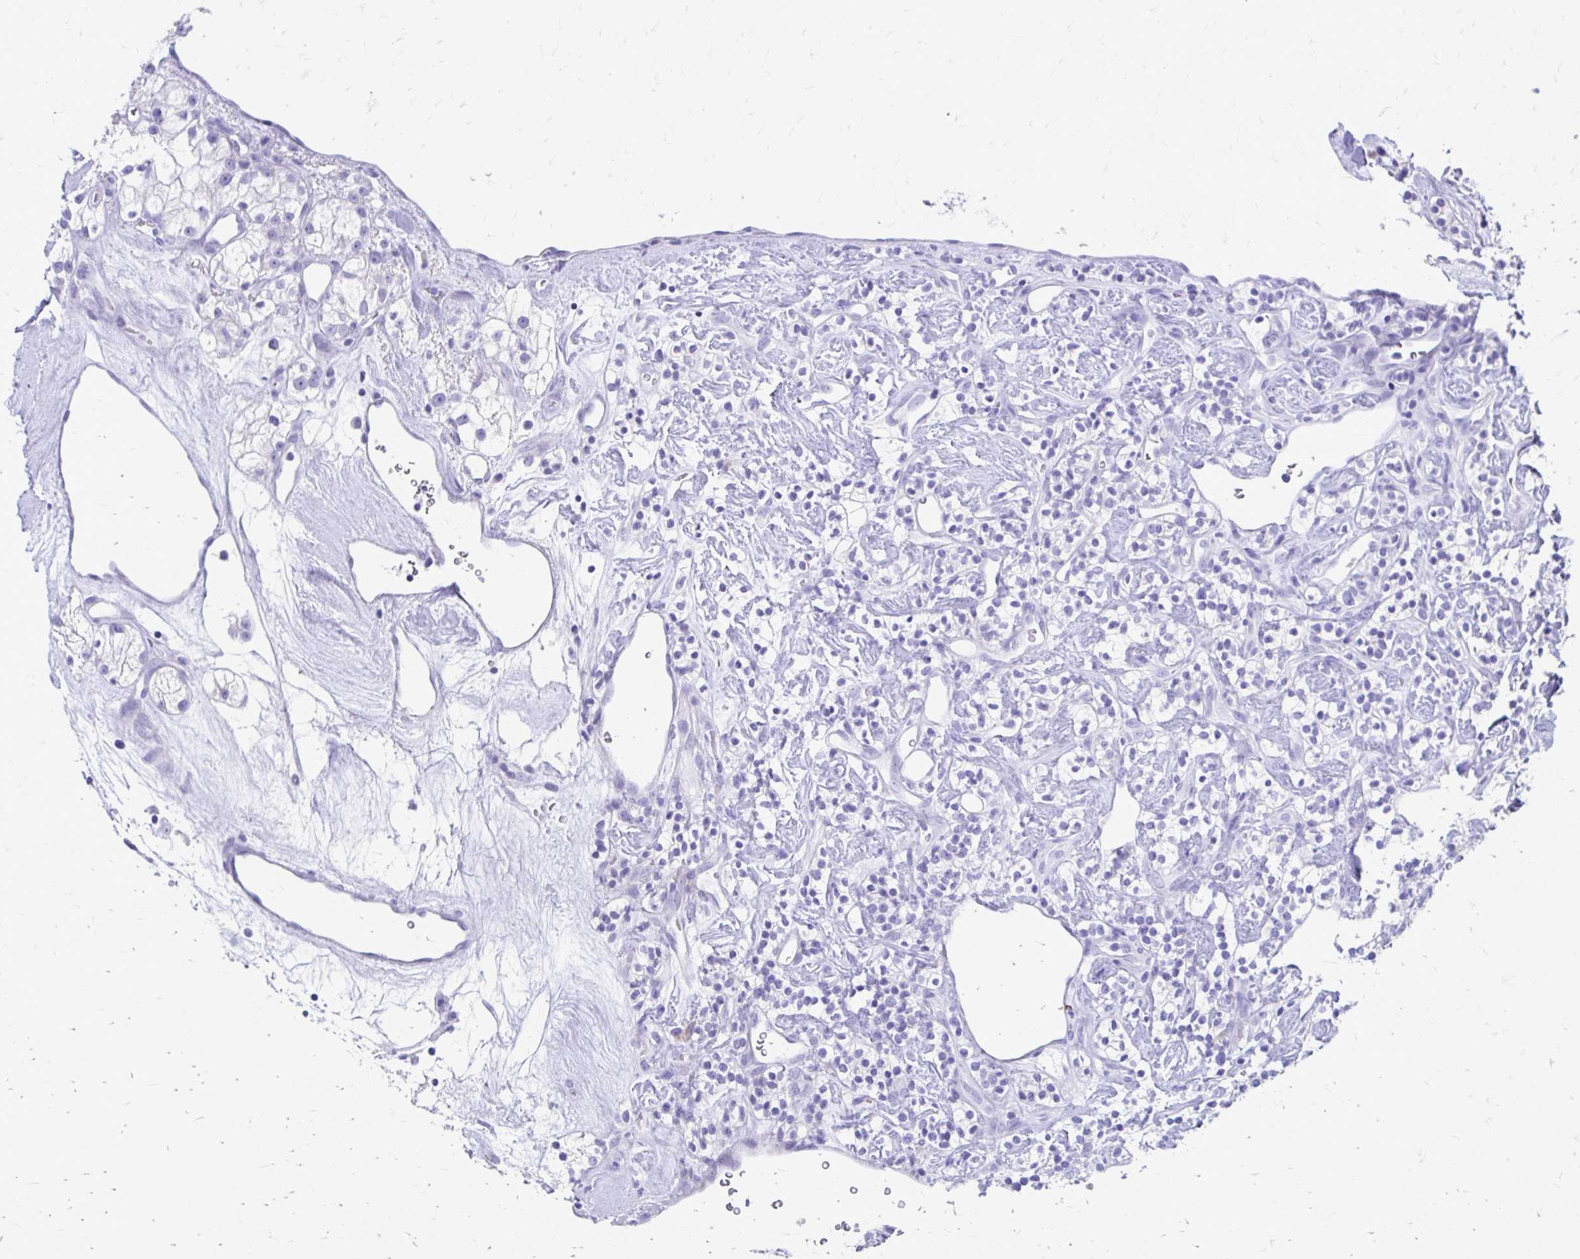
{"staining": {"intensity": "negative", "quantity": "none", "location": "none"}, "tissue": "renal cancer", "cell_type": "Tumor cells", "image_type": "cancer", "snomed": [{"axis": "morphology", "description": "Adenocarcinoma, NOS"}, {"axis": "topography", "description": "Kidney"}], "caption": "Tumor cells show no significant protein expression in renal cancer (adenocarcinoma).", "gene": "ZNF699", "patient": {"sex": "male", "age": 77}}